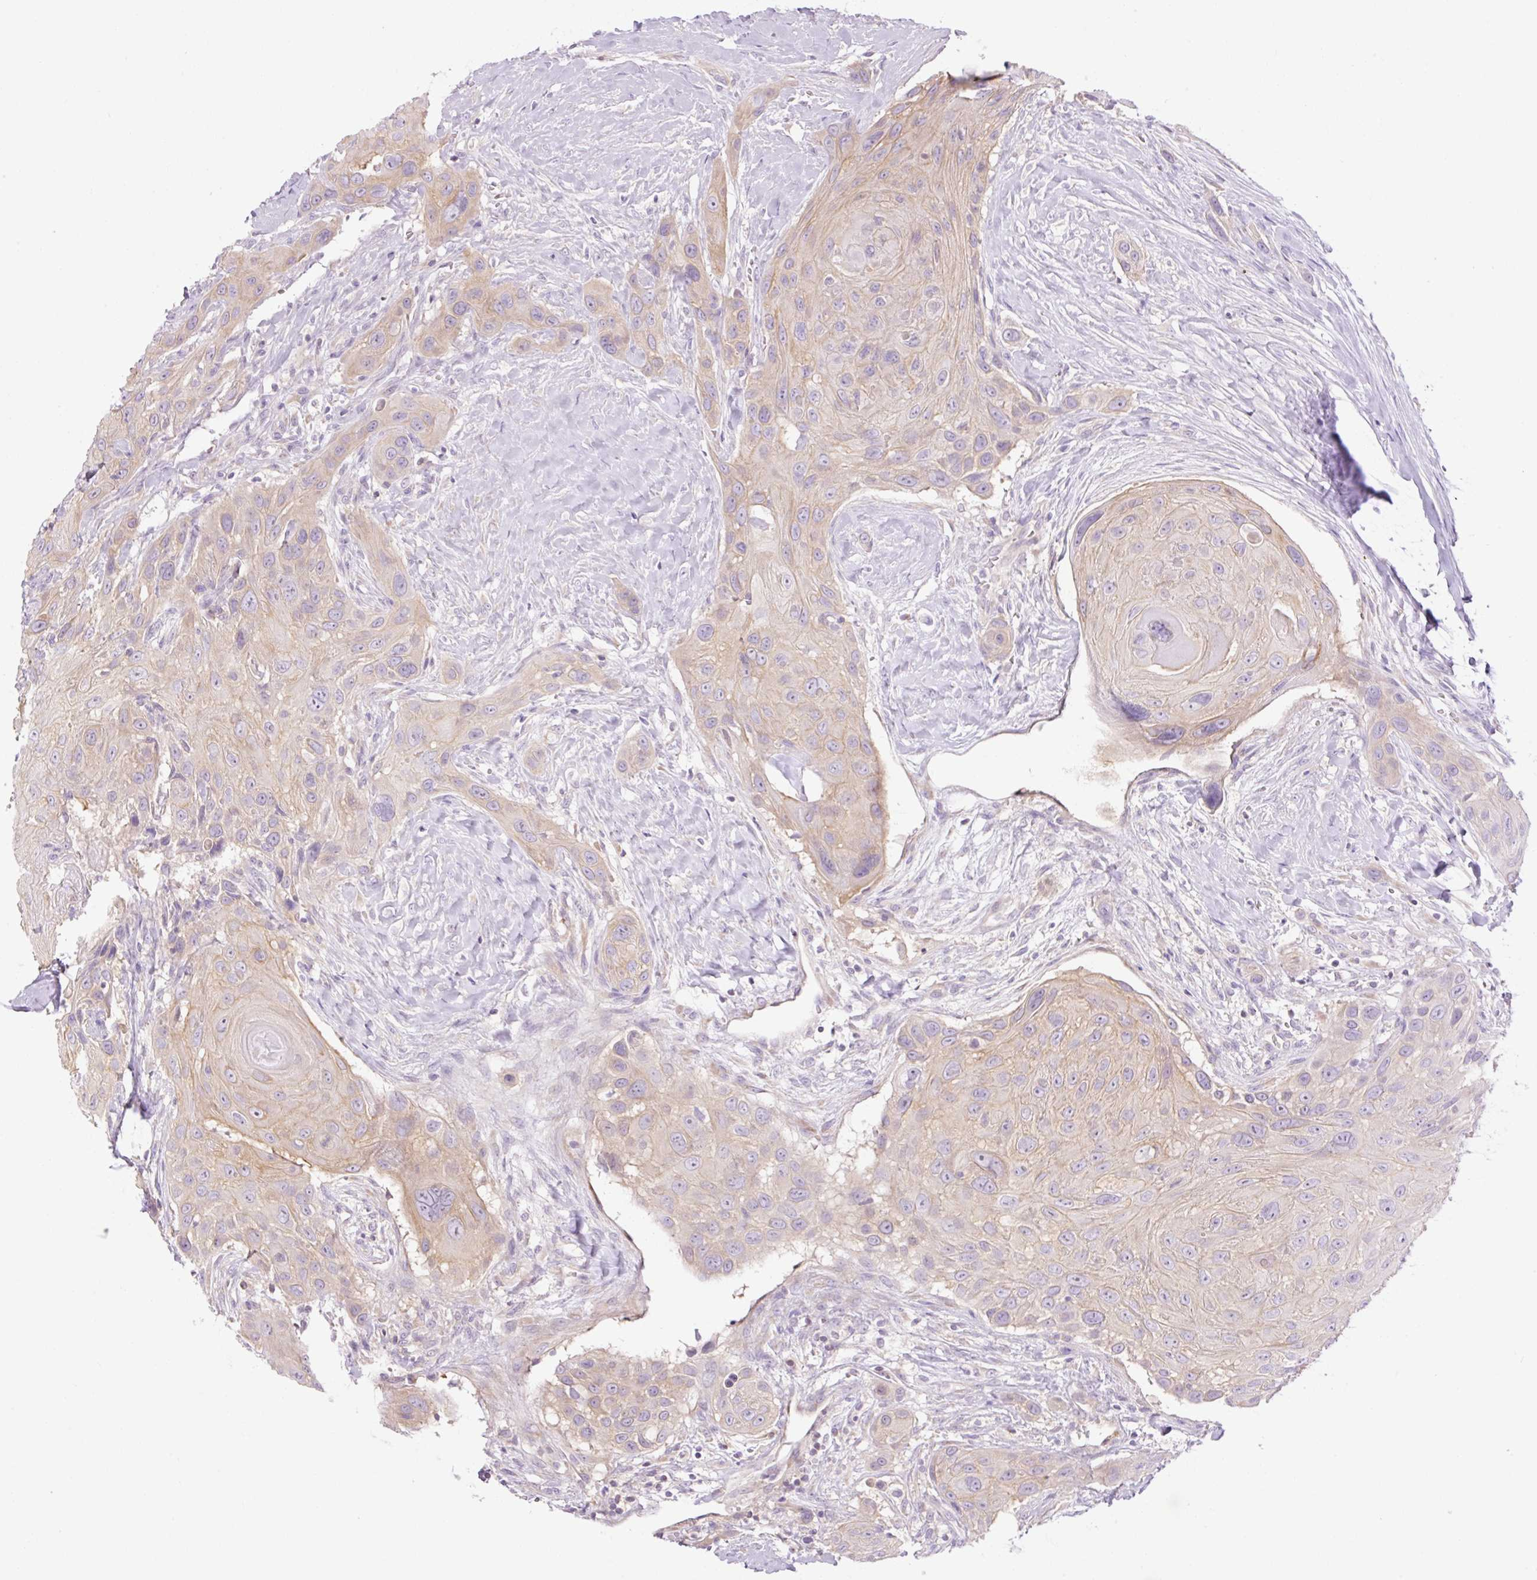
{"staining": {"intensity": "weak", "quantity": ">75%", "location": "cytoplasmic/membranous"}, "tissue": "head and neck cancer", "cell_type": "Tumor cells", "image_type": "cancer", "snomed": [{"axis": "morphology", "description": "Squamous cell carcinoma, NOS"}, {"axis": "topography", "description": "Head-Neck"}], "caption": "A photomicrograph of human head and neck cancer (squamous cell carcinoma) stained for a protein displays weak cytoplasmic/membranous brown staining in tumor cells.", "gene": "GRID2", "patient": {"sex": "male", "age": 81}}